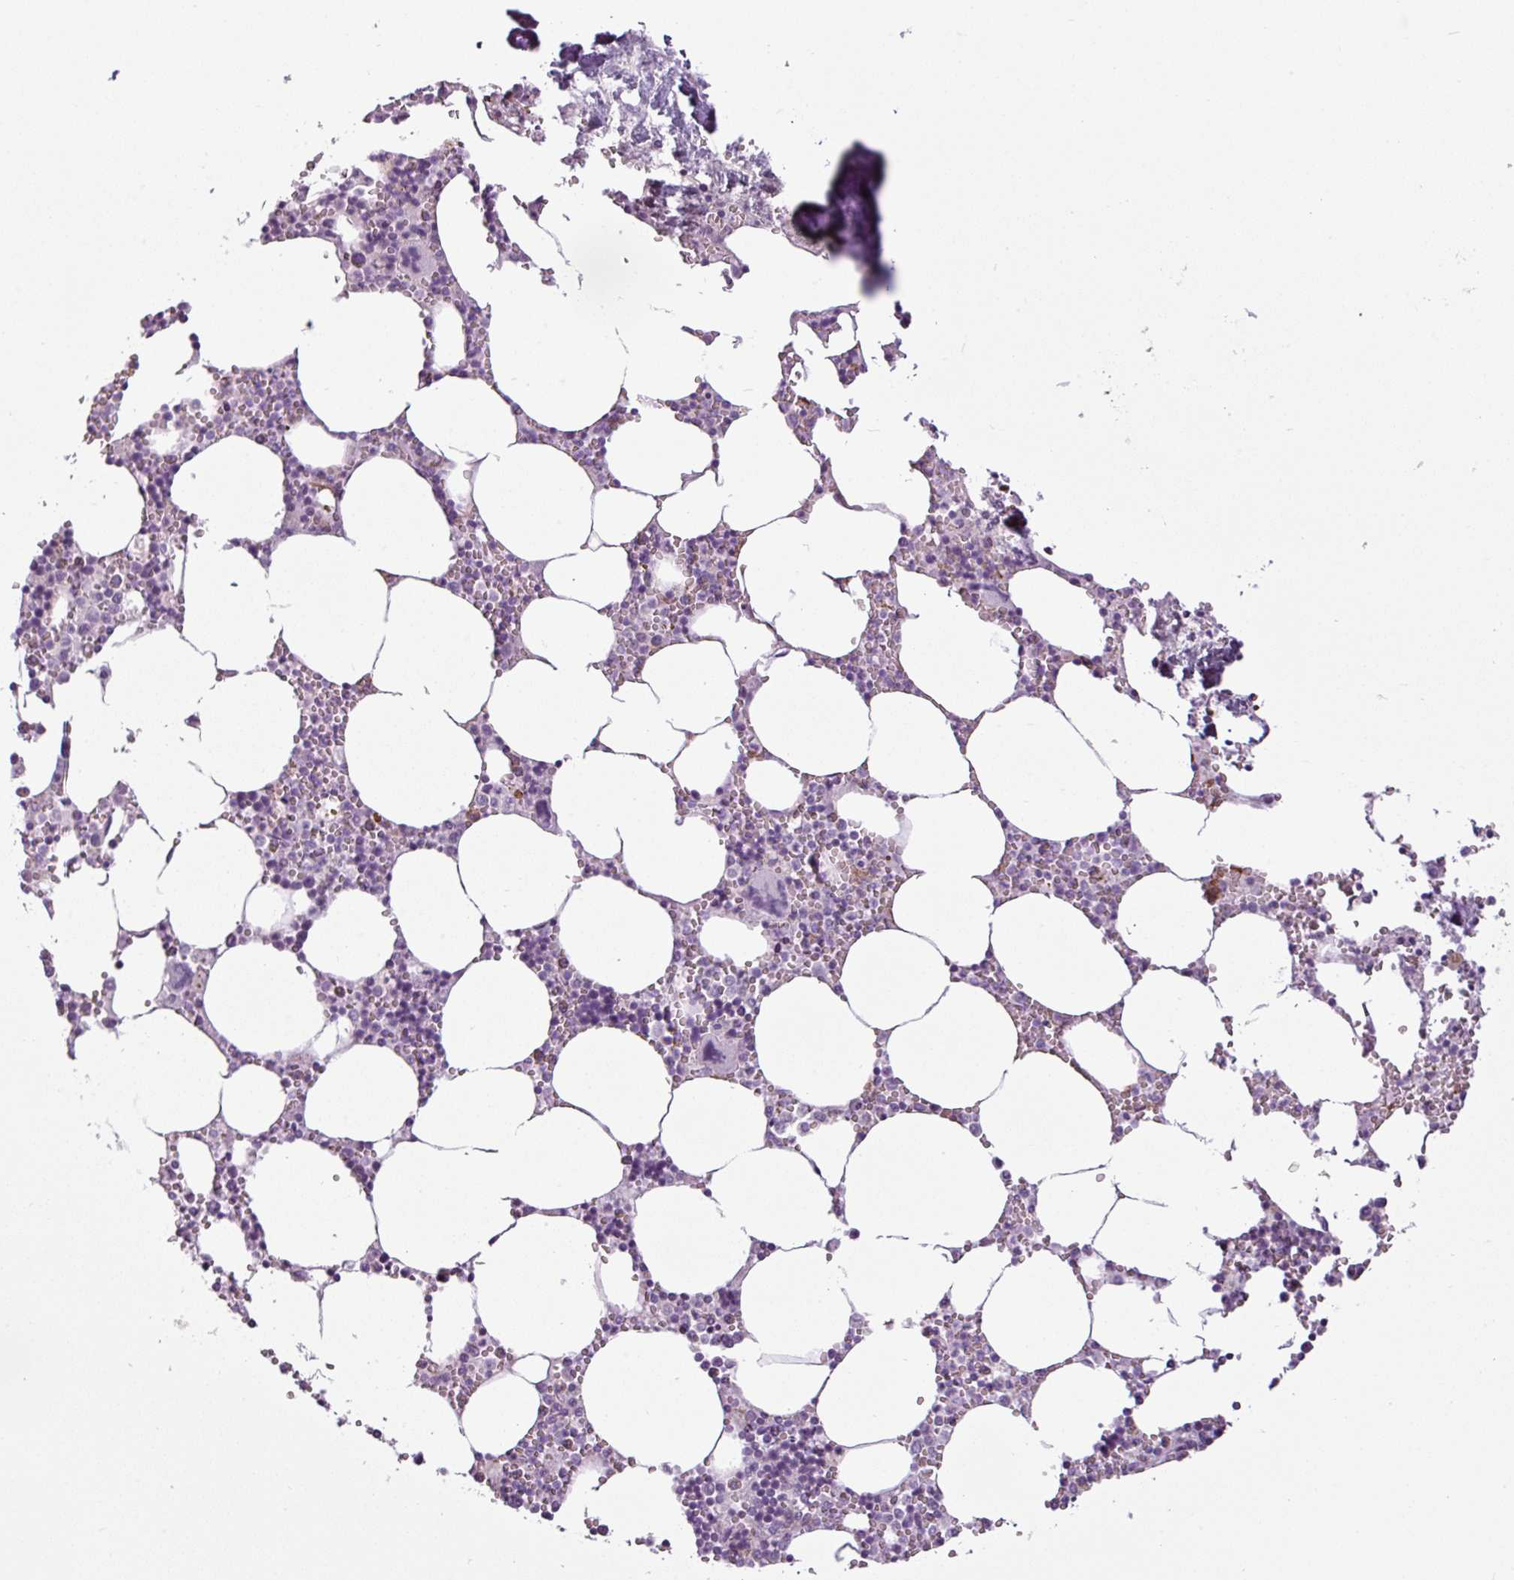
{"staining": {"intensity": "negative", "quantity": "none", "location": "none"}, "tissue": "bone marrow", "cell_type": "Hematopoietic cells", "image_type": "normal", "snomed": [{"axis": "morphology", "description": "Normal tissue, NOS"}, {"axis": "topography", "description": "Bone marrow"}], "caption": "High power microscopy image of an immunohistochemistry (IHC) photomicrograph of normal bone marrow, revealing no significant positivity in hematopoietic cells. (Brightfield microscopy of DAB (3,3'-diaminobenzidine) immunohistochemistry at high magnification).", "gene": "ATP10A", "patient": {"sex": "male", "age": 54}}